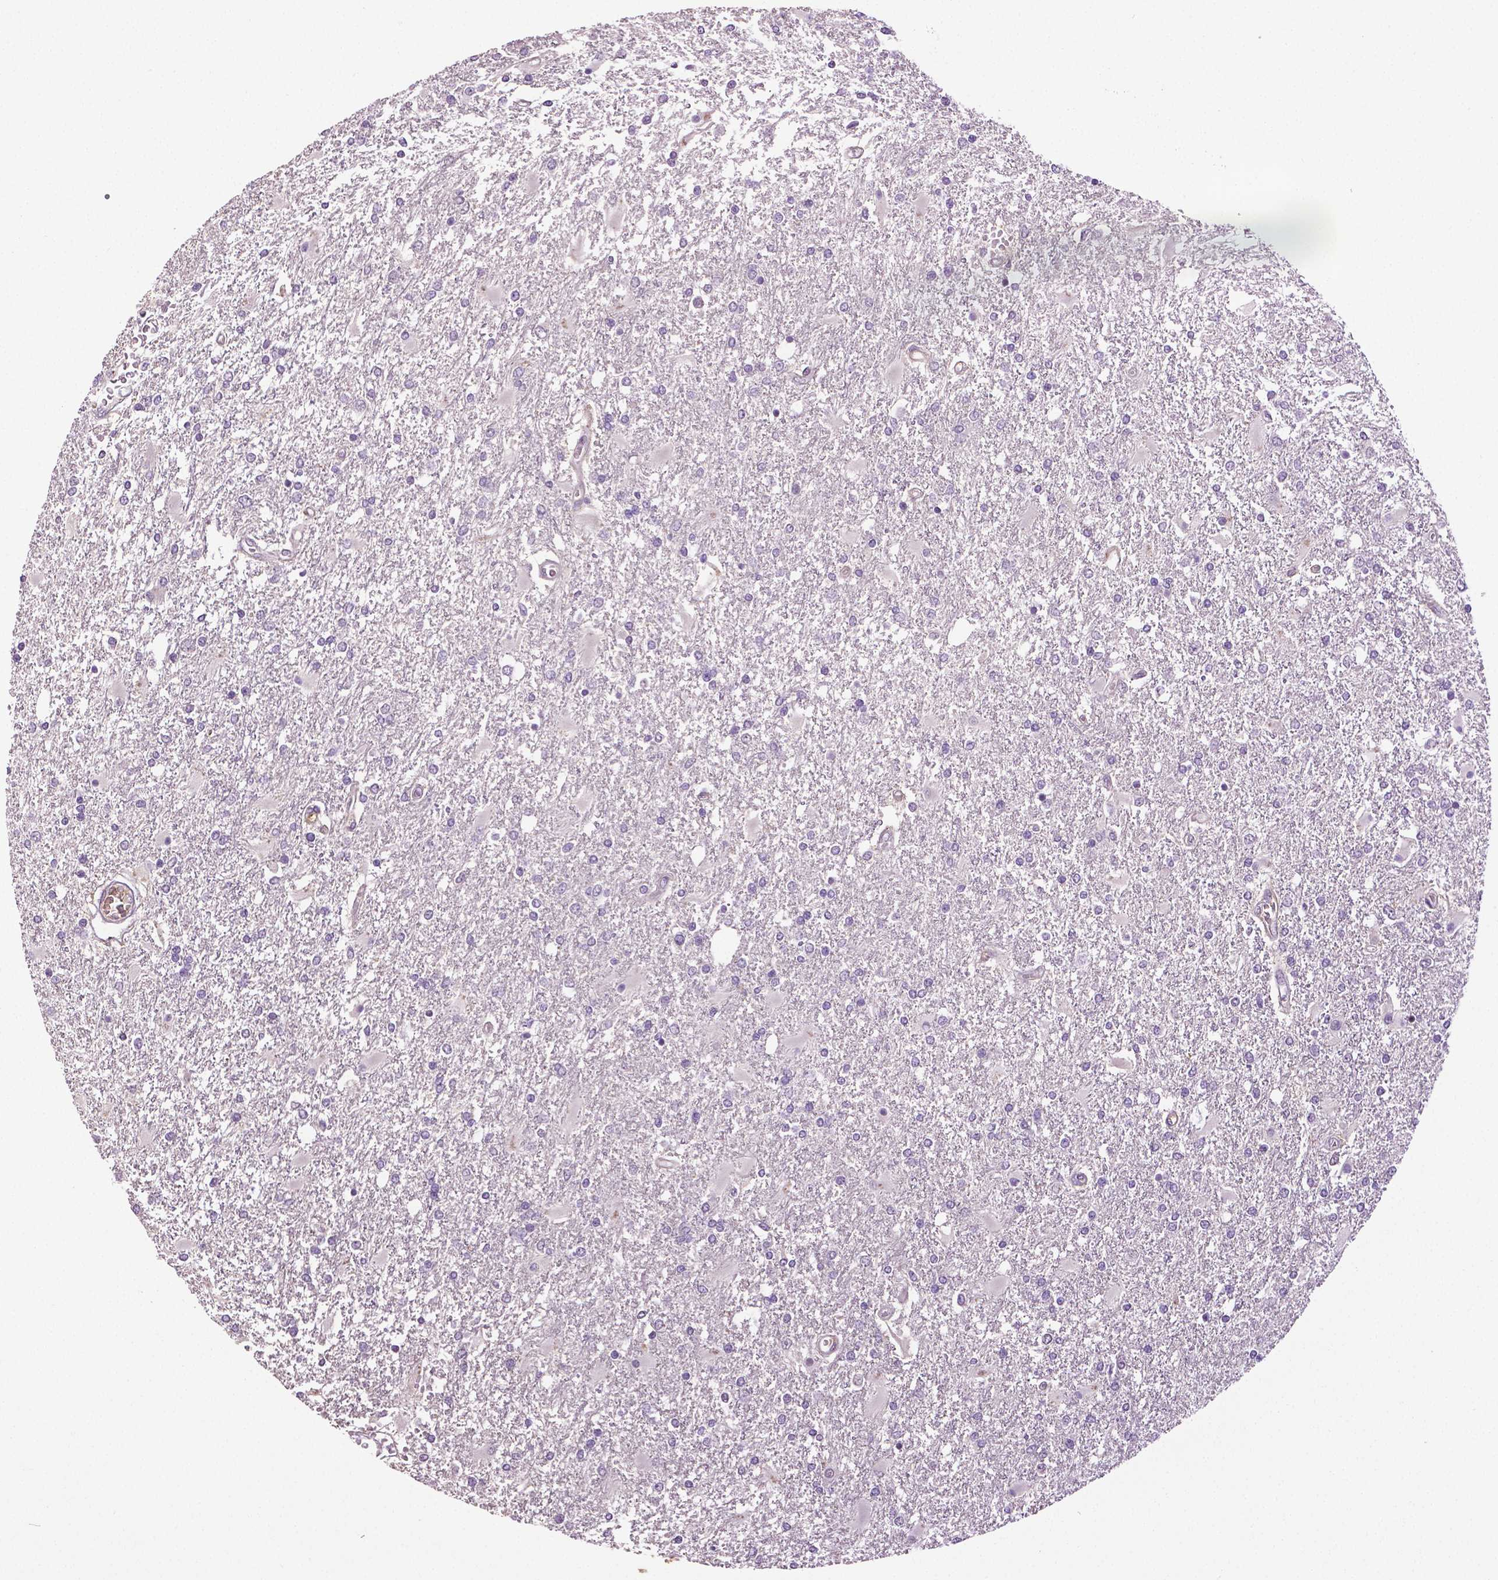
{"staining": {"intensity": "negative", "quantity": "none", "location": "none"}, "tissue": "glioma", "cell_type": "Tumor cells", "image_type": "cancer", "snomed": [{"axis": "morphology", "description": "Glioma, malignant, High grade"}, {"axis": "topography", "description": "Cerebral cortex"}], "caption": "There is no significant positivity in tumor cells of high-grade glioma (malignant).", "gene": "PTPN5", "patient": {"sex": "male", "age": 79}}